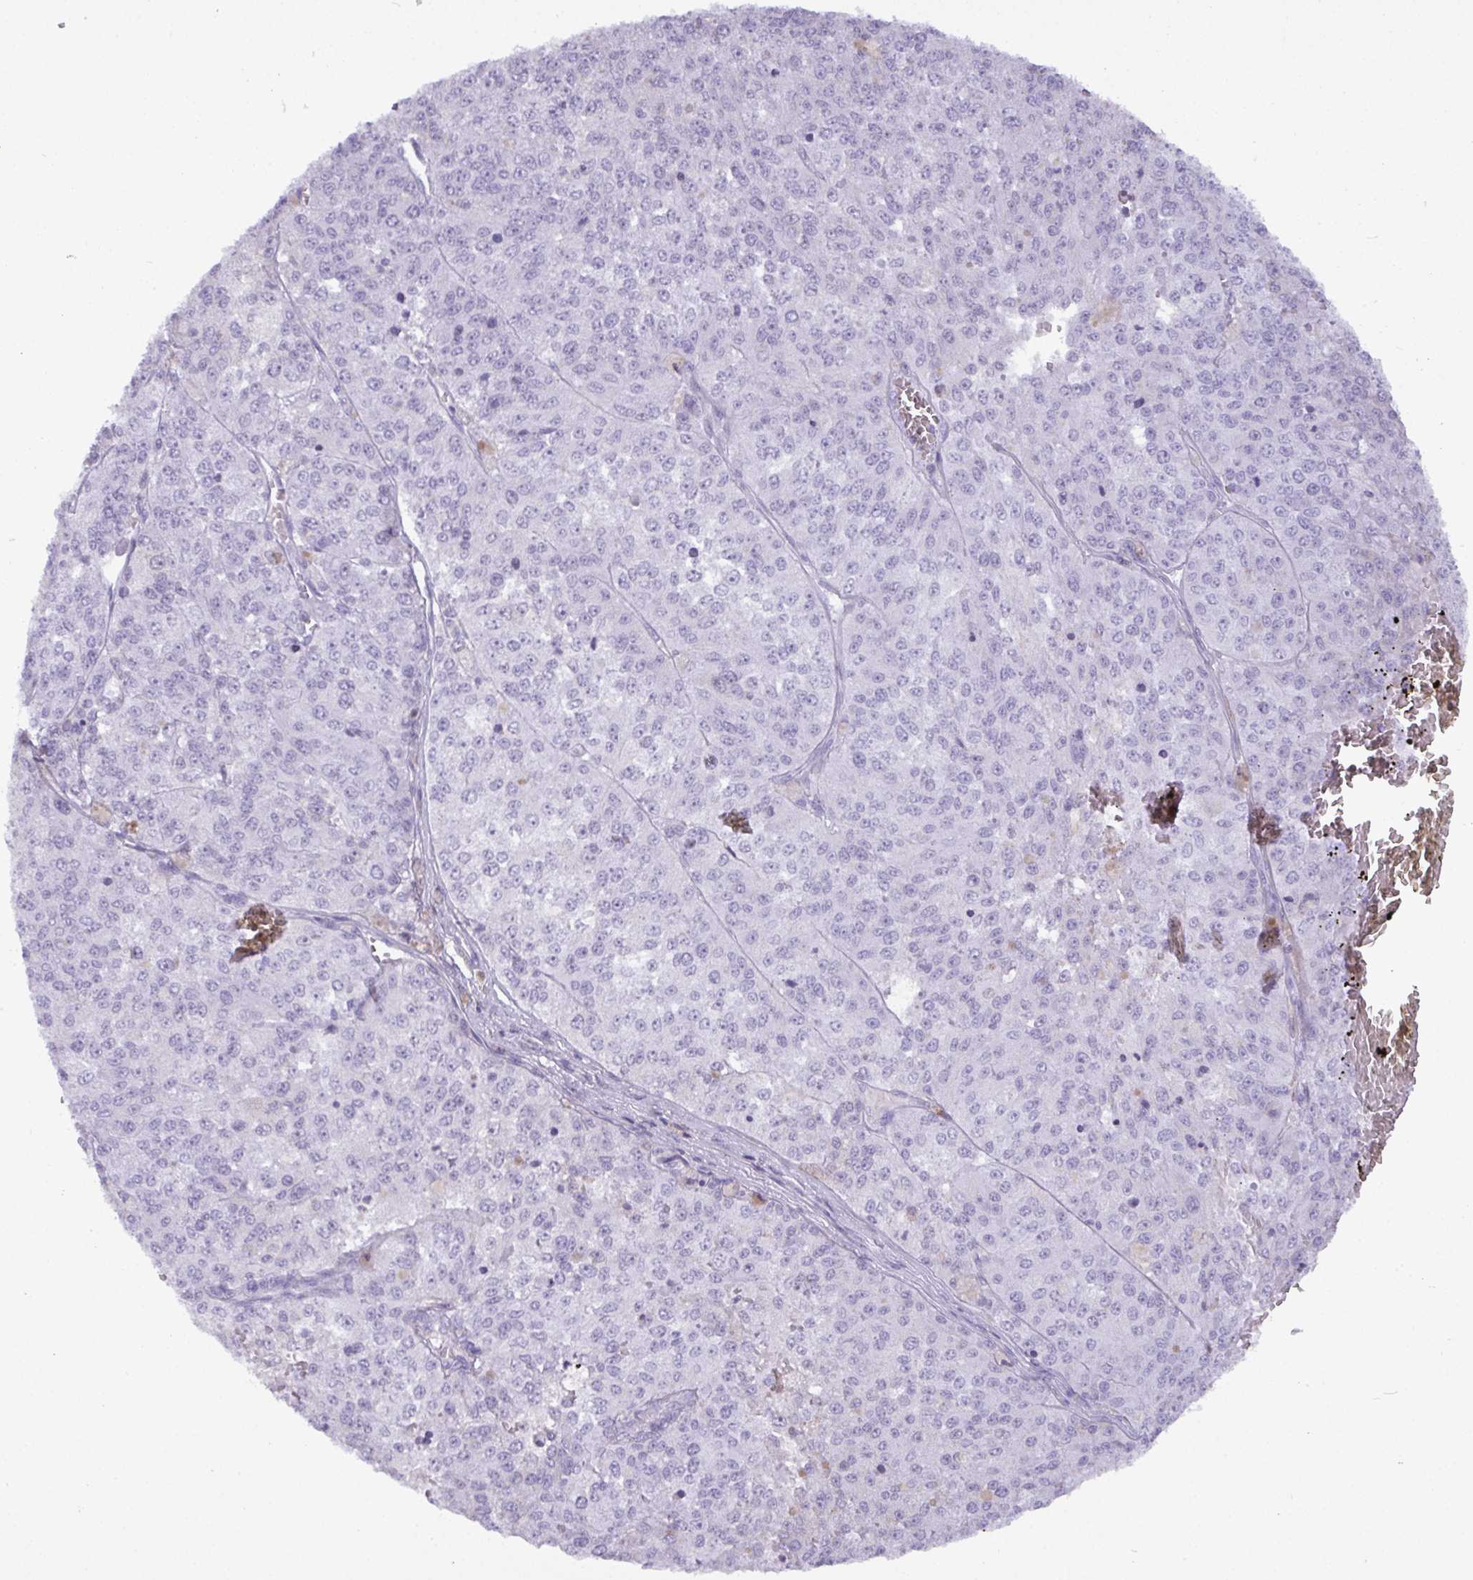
{"staining": {"intensity": "negative", "quantity": "none", "location": "none"}, "tissue": "melanoma", "cell_type": "Tumor cells", "image_type": "cancer", "snomed": [{"axis": "morphology", "description": "Malignant melanoma, Metastatic site"}, {"axis": "topography", "description": "Lymph node"}], "caption": "Tumor cells are negative for brown protein staining in melanoma.", "gene": "C4orf33", "patient": {"sex": "female", "age": 64}}